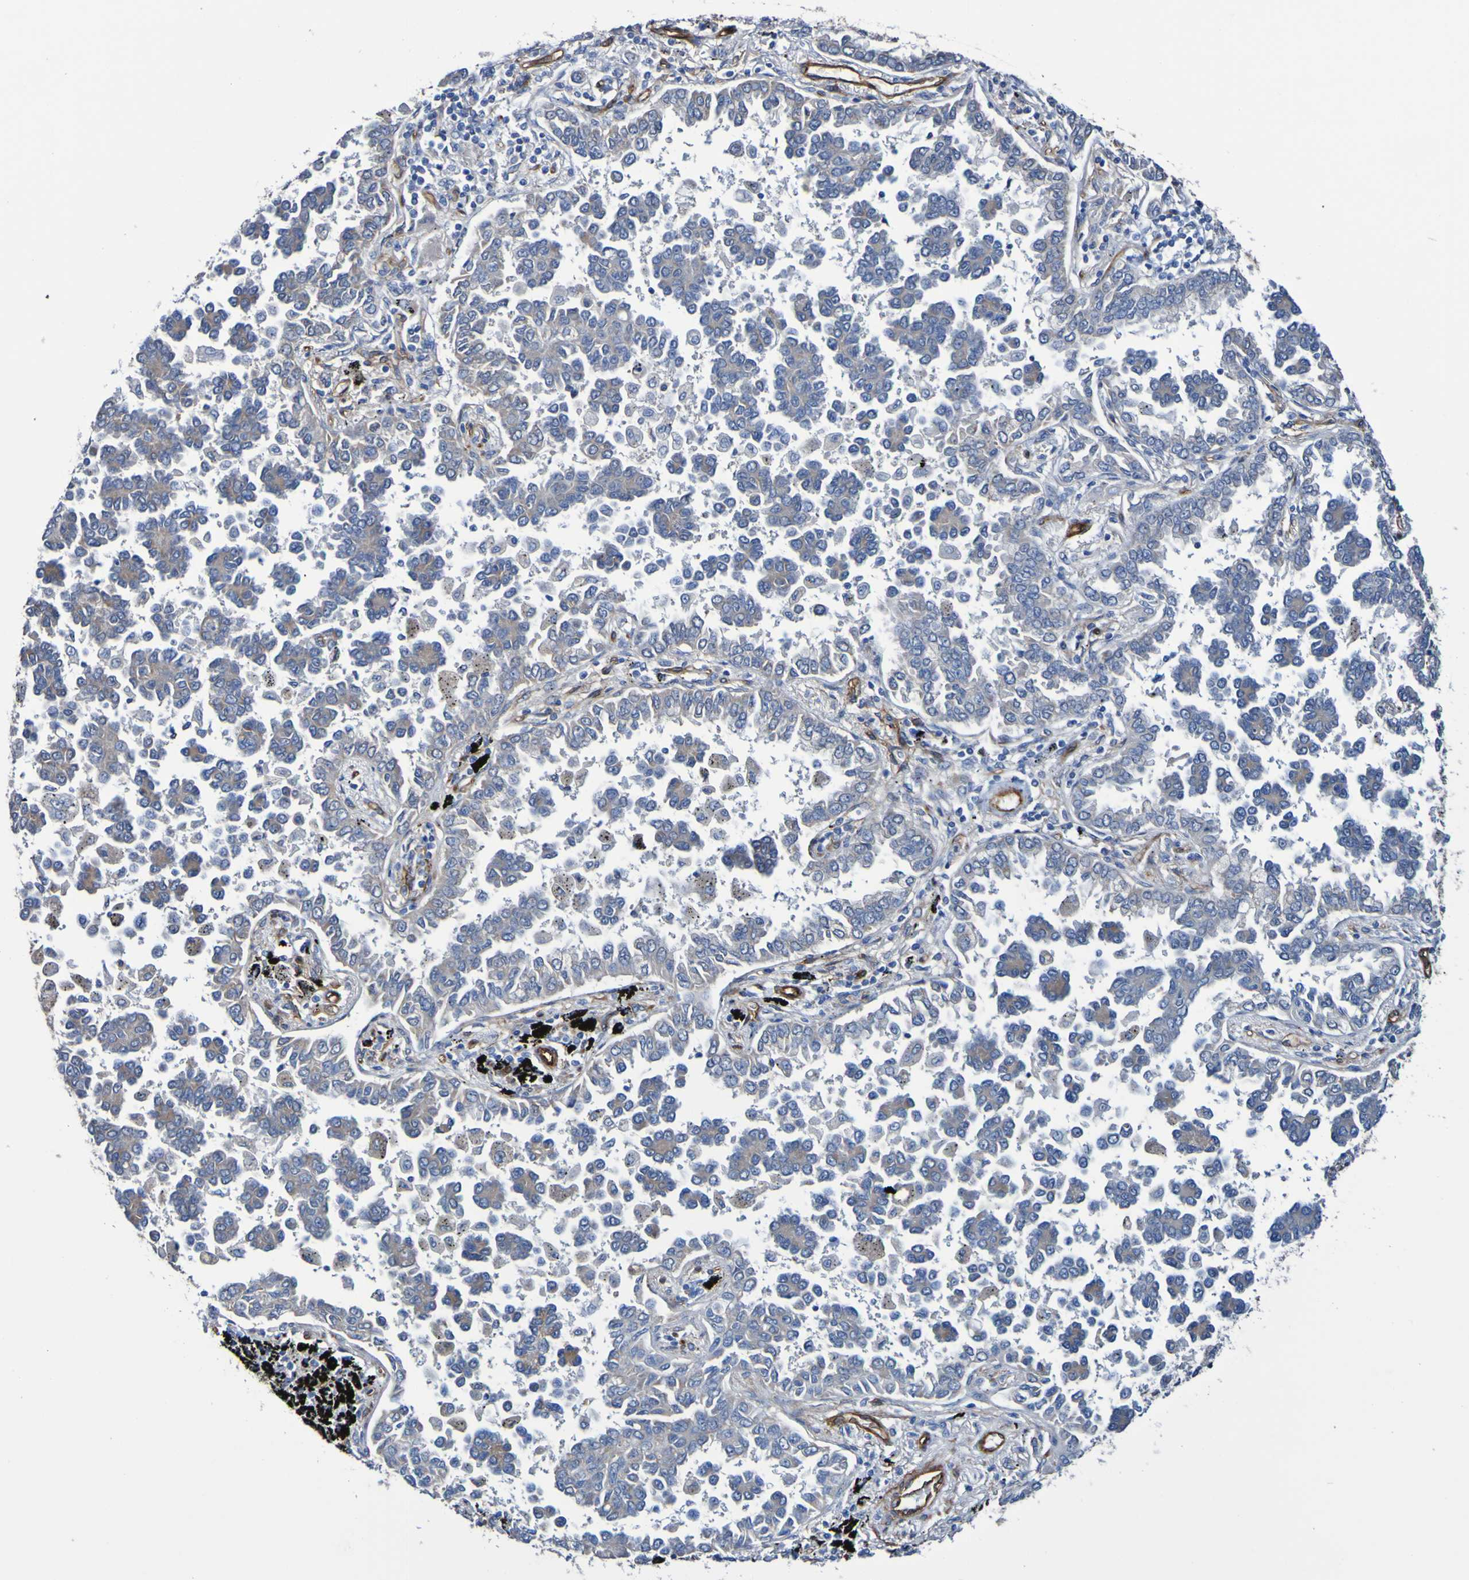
{"staining": {"intensity": "weak", "quantity": "<25%", "location": "cytoplasmic/membranous"}, "tissue": "lung cancer", "cell_type": "Tumor cells", "image_type": "cancer", "snomed": [{"axis": "morphology", "description": "Normal tissue, NOS"}, {"axis": "morphology", "description": "Adenocarcinoma, NOS"}, {"axis": "topography", "description": "Lung"}], "caption": "The photomicrograph displays no significant positivity in tumor cells of lung cancer (adenocarcinoma).", "gene": "ELMOD3", "patient": {"sex": "male", "age": 59}}